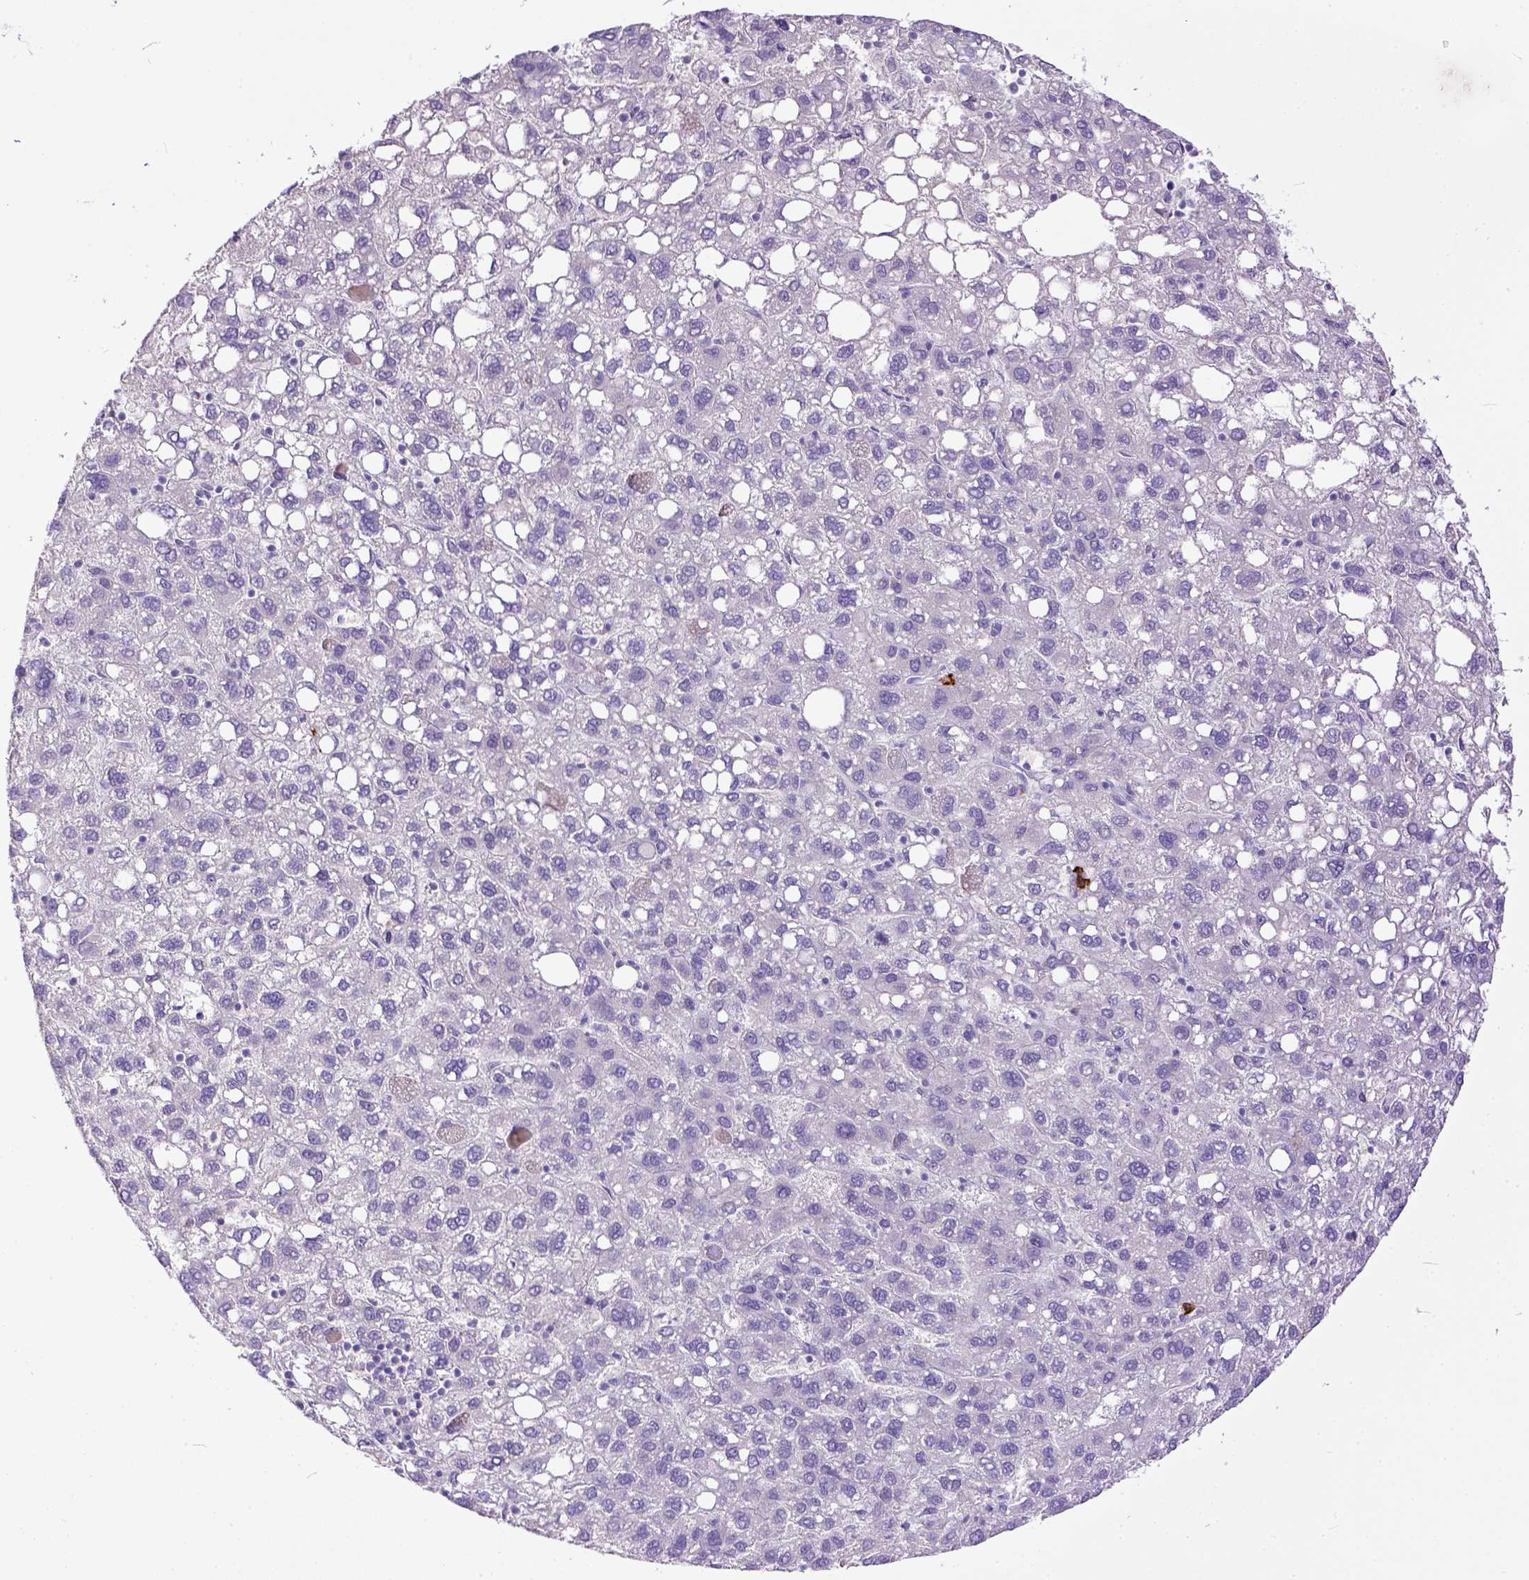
{"staining": {"intensity": "negative", "quantity": "none", "location": "none"}, "tissue": "liver cancer", "cell_type": "Tumor cells", "image_type": "cancer", "snomed": [{"axis": "morphology", "description": "Carcinoma, Hepatocellular, NOS"}, {"axis": "topography", "description": "Liver"}], "caption": "There is no significant positivity in tumor cells of liver hepatocellular carcinoma.", "gene": "KIT", "patient": {"sex": "female", "age": 82}}